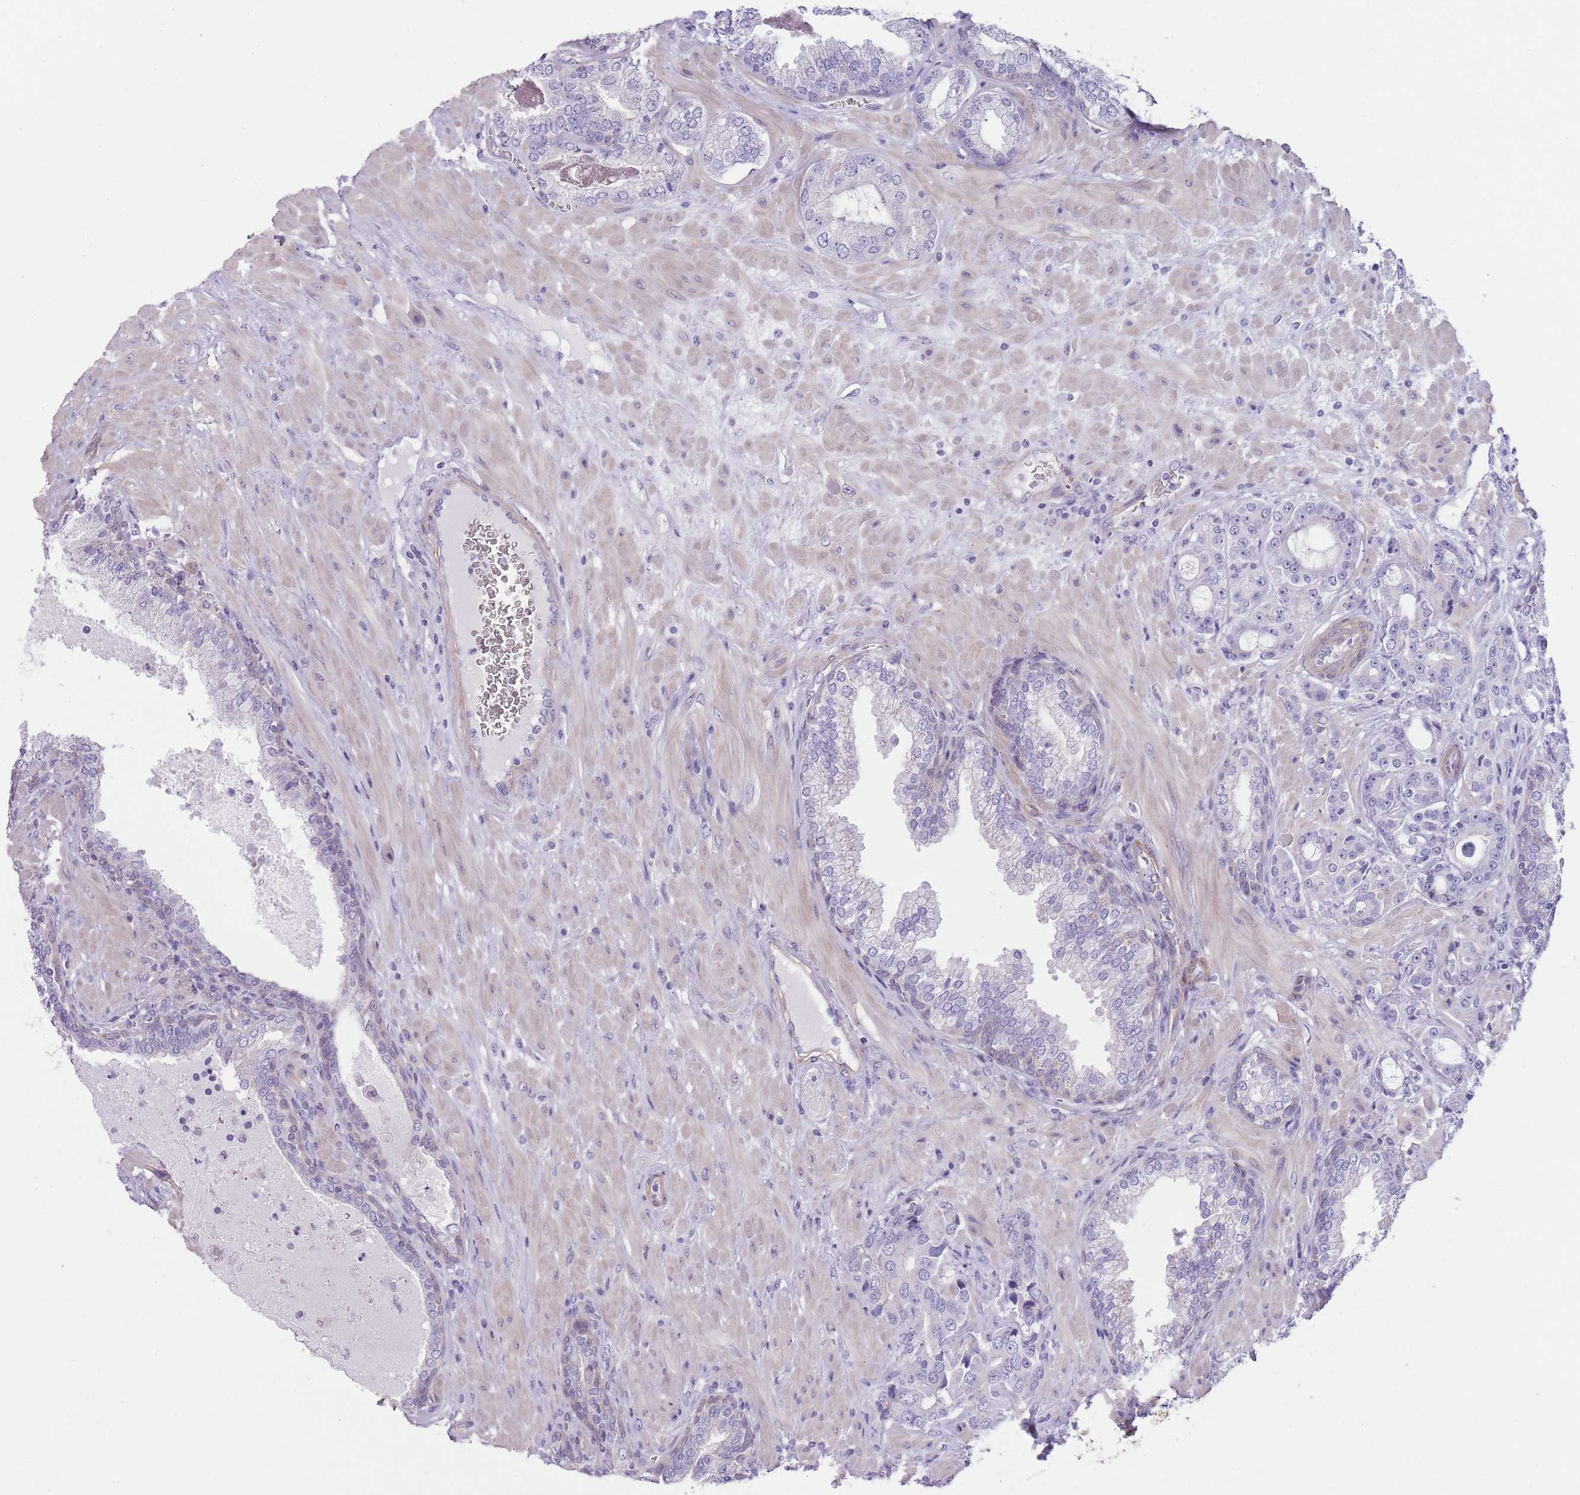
{"staining": {"intensity": "negative", "quantity": "none", "location": "none"}, "tissue": "prostate cancer", "cell_type": "Tumor cells", "image_type": "cancer", "snomed": [{"axis": "morphology", "description": "Adenocarcinoma, High grade"}, {"axis": "topography", "description": "Prostate"}], "caption": "High-grade adenocarcinoma (prostate) was stained to show a protein in brown. There is no significant staining in tumor cells.", "gene": "OR11H12", "patient": {"sex": "male", "age": 55}}